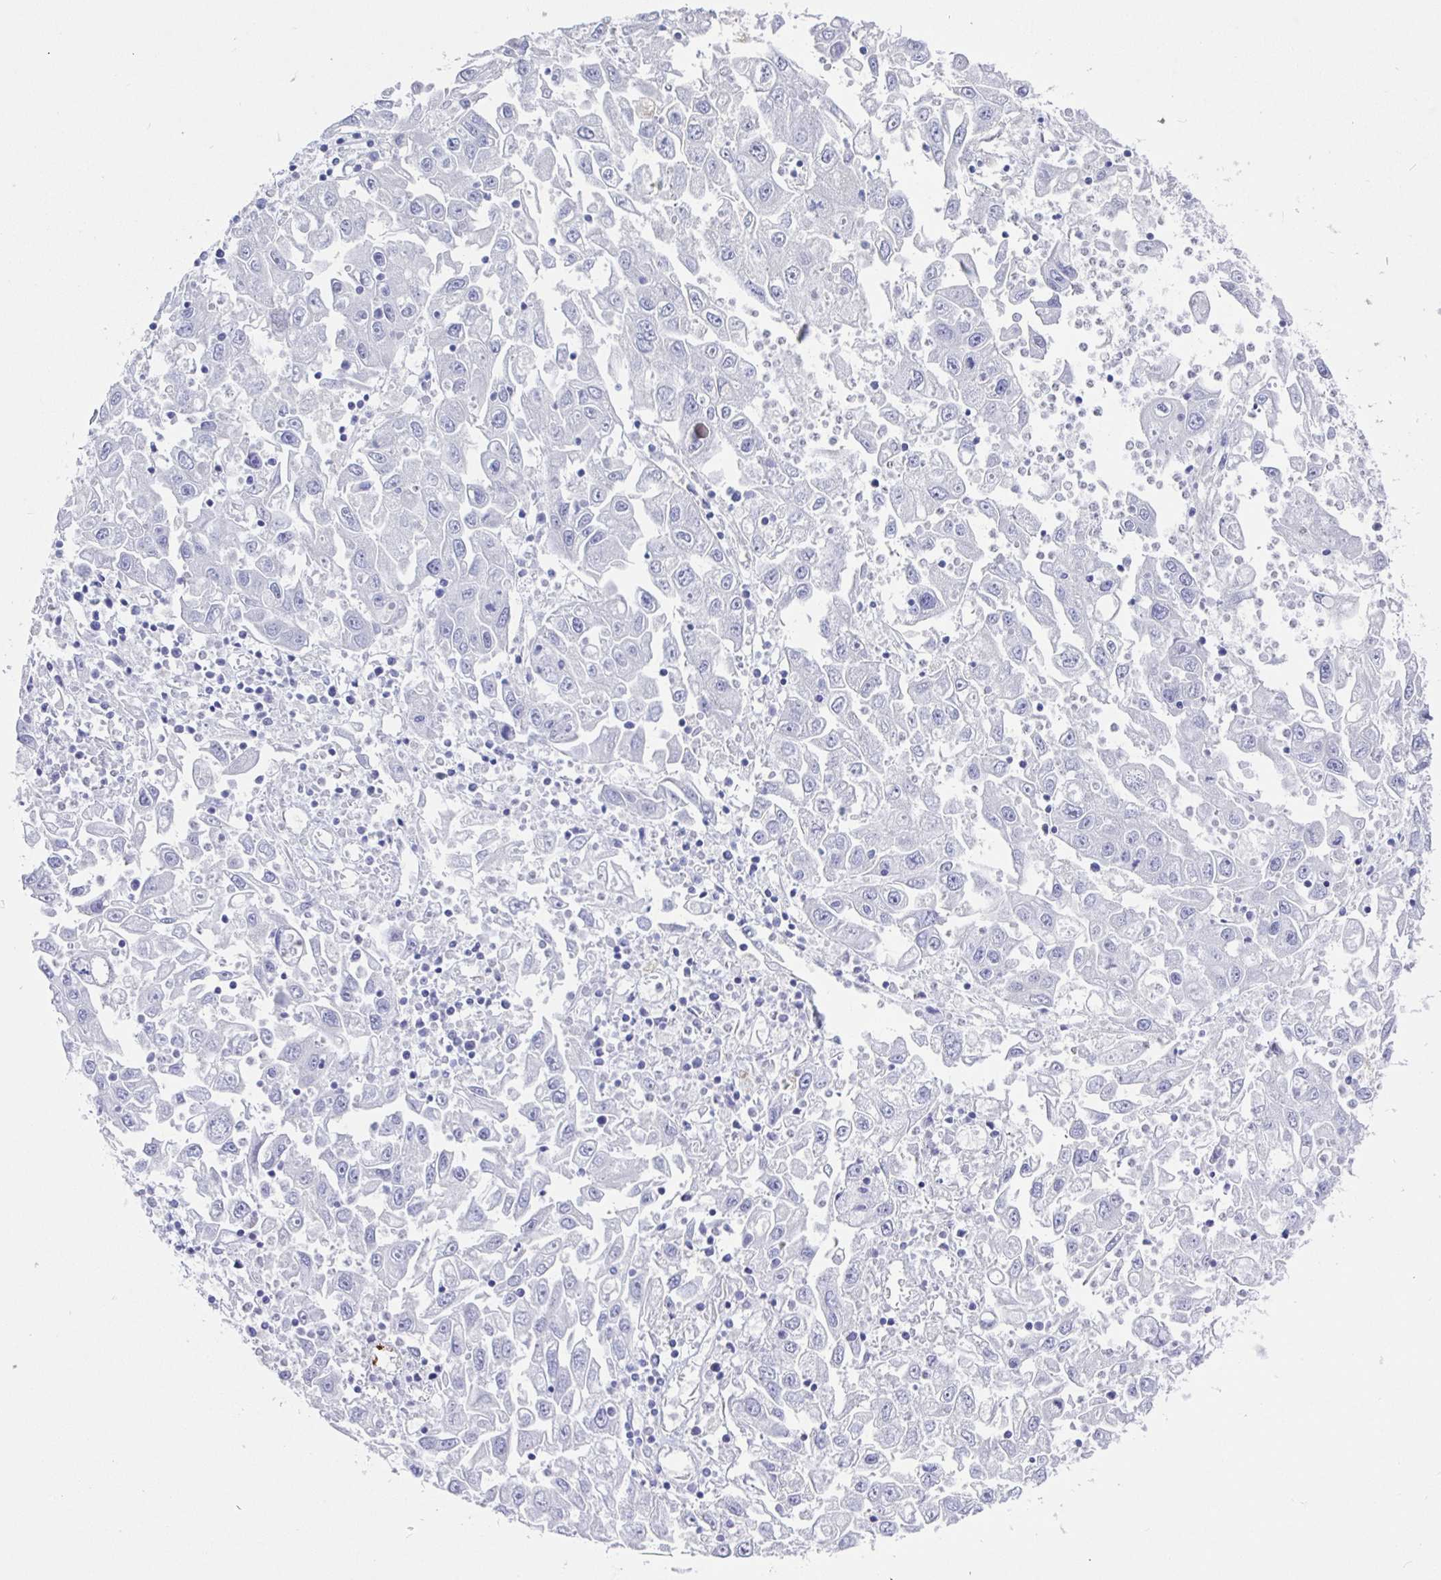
{"staining": {"intensity": "negative", "quantity": "none", "location": "none"}, "tissue": "endometrial cancer", "cell_type": "Tumor cells", "image_type": "cancer", "snomed": [{"axis": "morphology", "description": "Adenocarcinoma, NOS"}, {"axis": "topography", "description": "Uterus"}], "caption": "Immunohistochemistry (IHC) image of neoplastic tissue: human endometrial cancer stained with DAB reveals no significant protein expression in tumor cells. (Brightfield microscopy of DAB (3,3'-diaminobenzidine) immunohistochemistry (IHC) at high magnification).", "gene": "MAOA", "patient": {"sex": "female", "age": 62}}